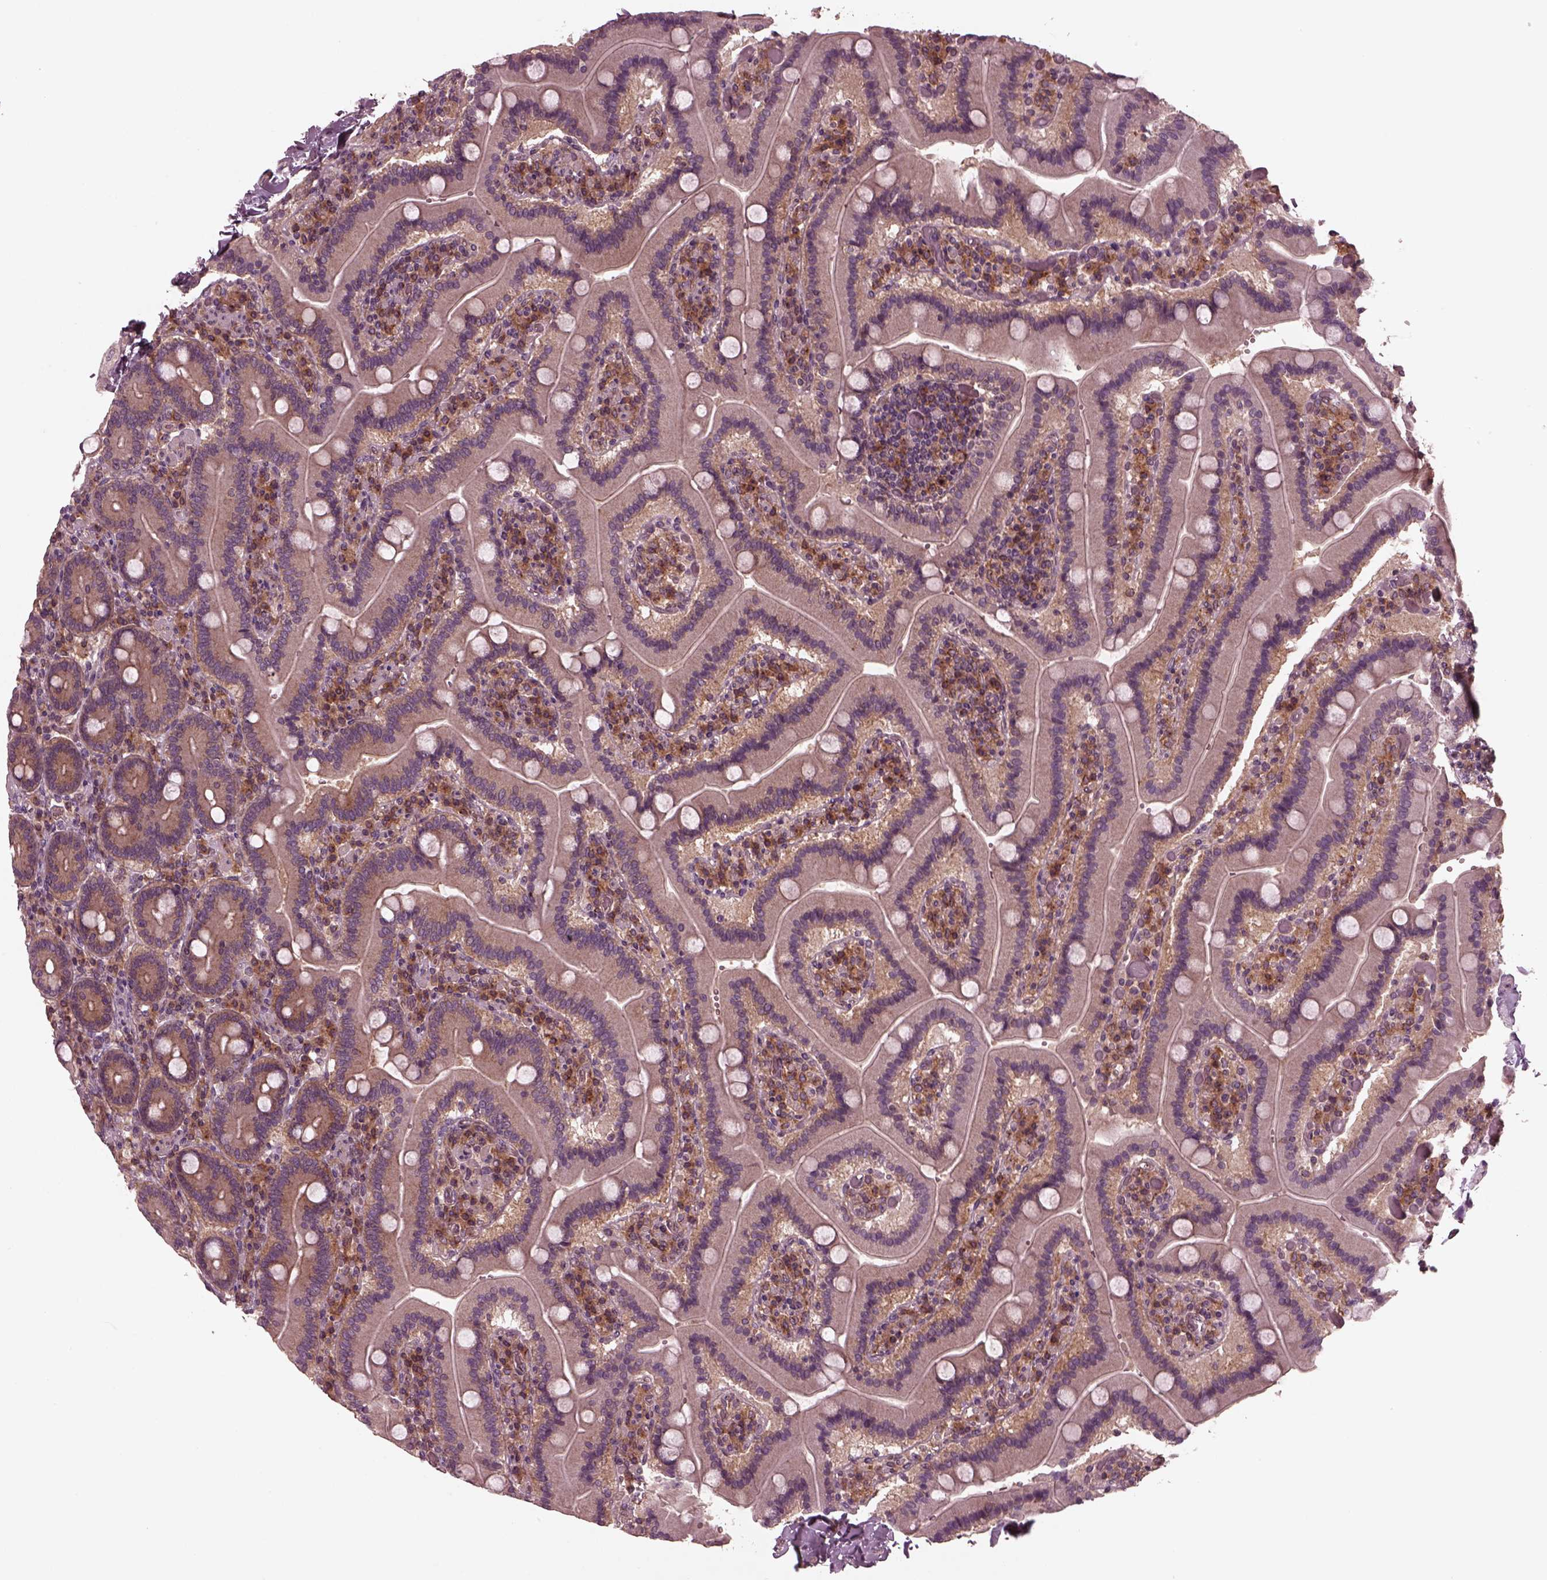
{"staining": {"intensity": "moderate", "quantity": "<25%", "location": "cytoplasmic/membranous"}, "tissue": "duodenum", "cell_type": "Glandular cells", "image_type": "normal", "snomed": [{"axis": "morphology", "description": "Normal tissue, NOS"}, {"axis": "topography", "description": "Duodenum"}], "caption": "Brown immunohistochemical staining in normal duodenum displays moderate cytoplasmic/membranous expression in approximately <25% of glandular cells.", "gene": "TUBG1", "patient": {"sex": "female", "age": 62}}